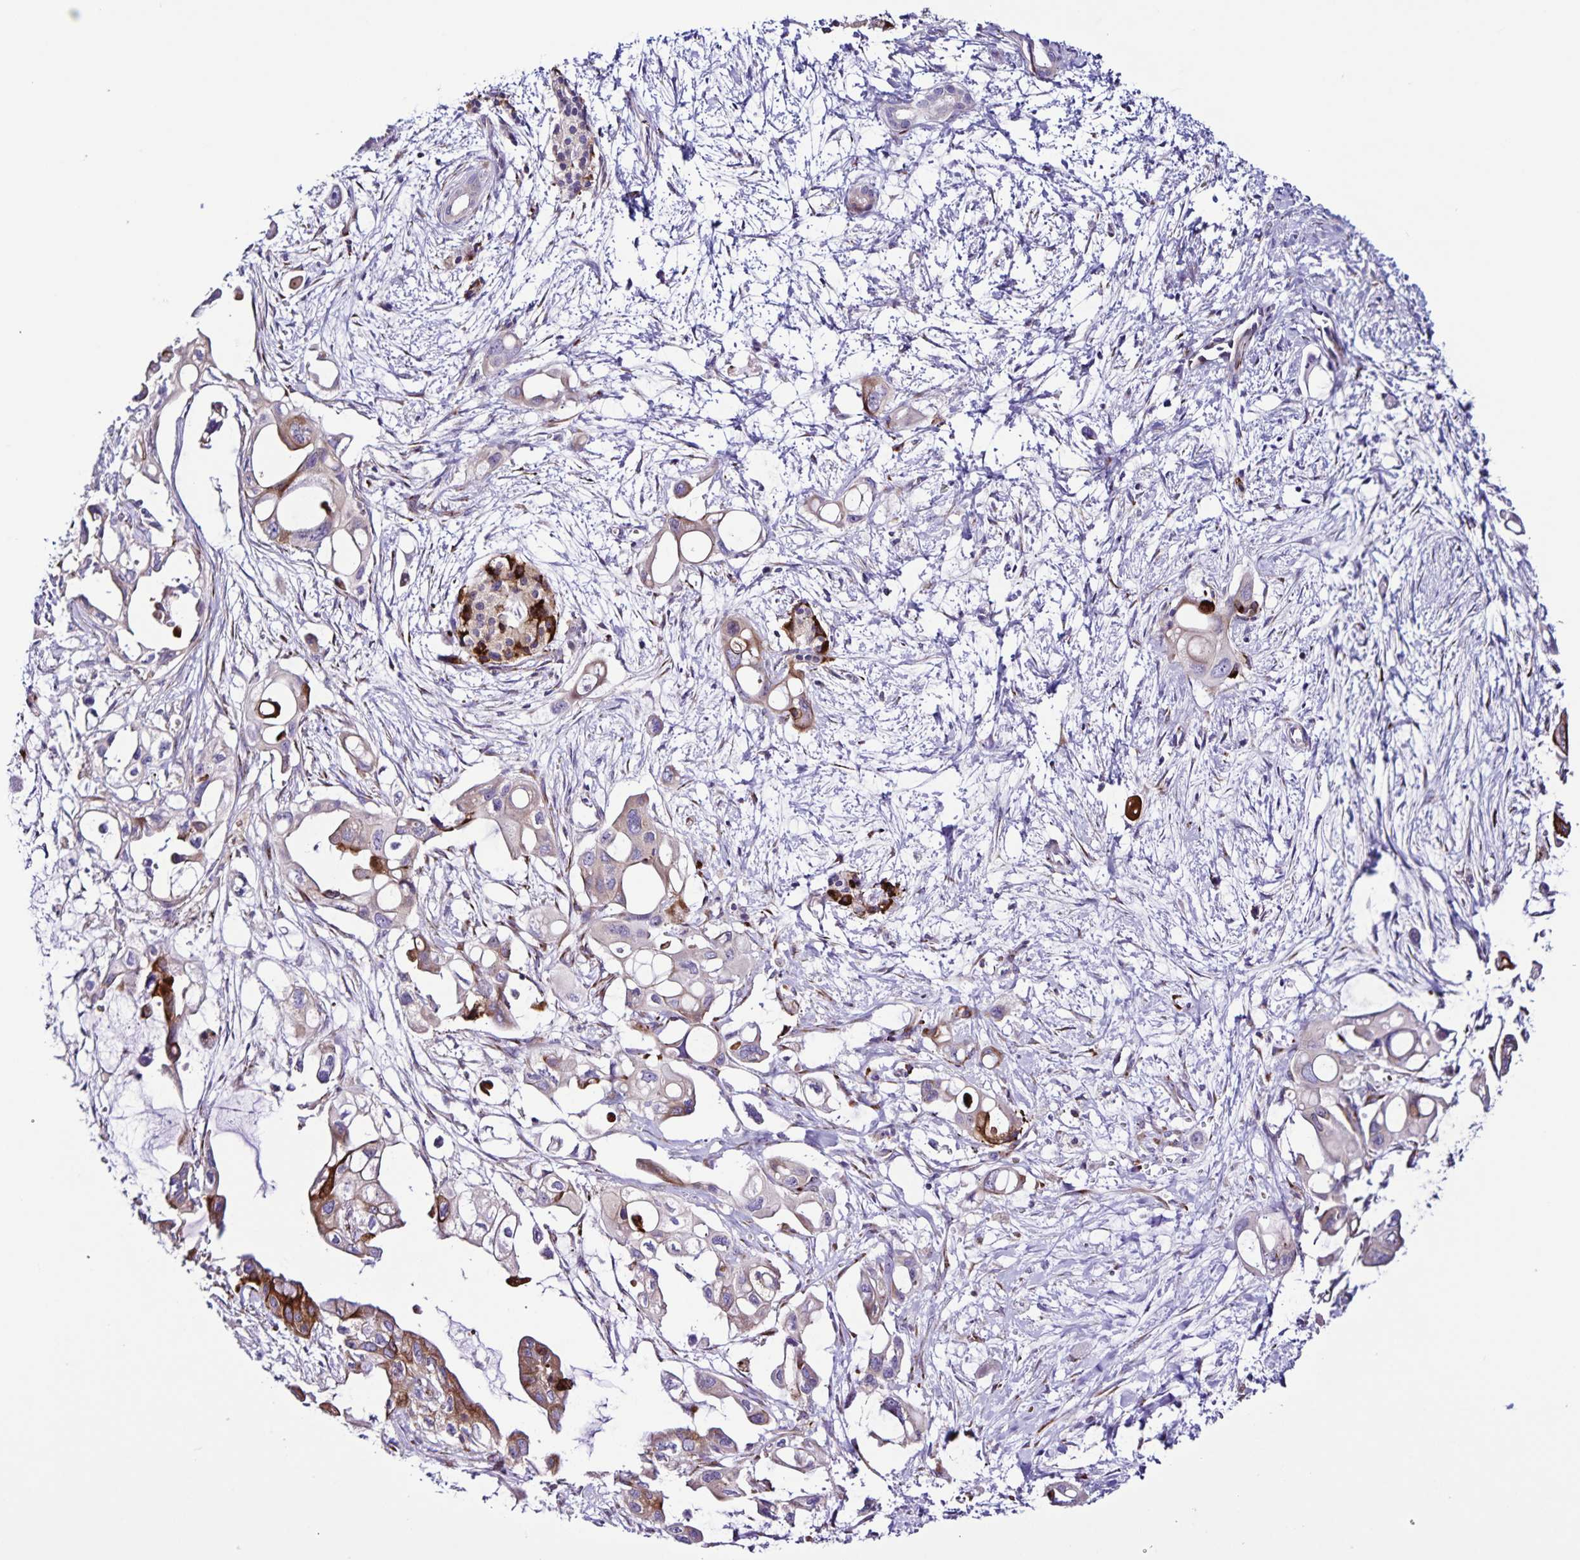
{"staining": {"intensity": "strong", "quantity": "<25%", "location": "cytoplasmic/membranous"}, "tissue": "pancreatic cancer", "cell_type": "Tumor cells", "image_type": "cancer", "snomed": [{"axis": "morphology", "description": "Adenocarcinoma, NOS"}, {"axis": "topography", "description": "Pancreas"}], "caption": "An immunohistochemistry image of neoplastic tissue is shown. Protein staining in brown shows strong cytoplasmic/membranous positivity in adenocarcinoma (pancreatic) within tumor cells.", "gene": "OSBPL5", "patient": {"sex": "male", "age": 61}}